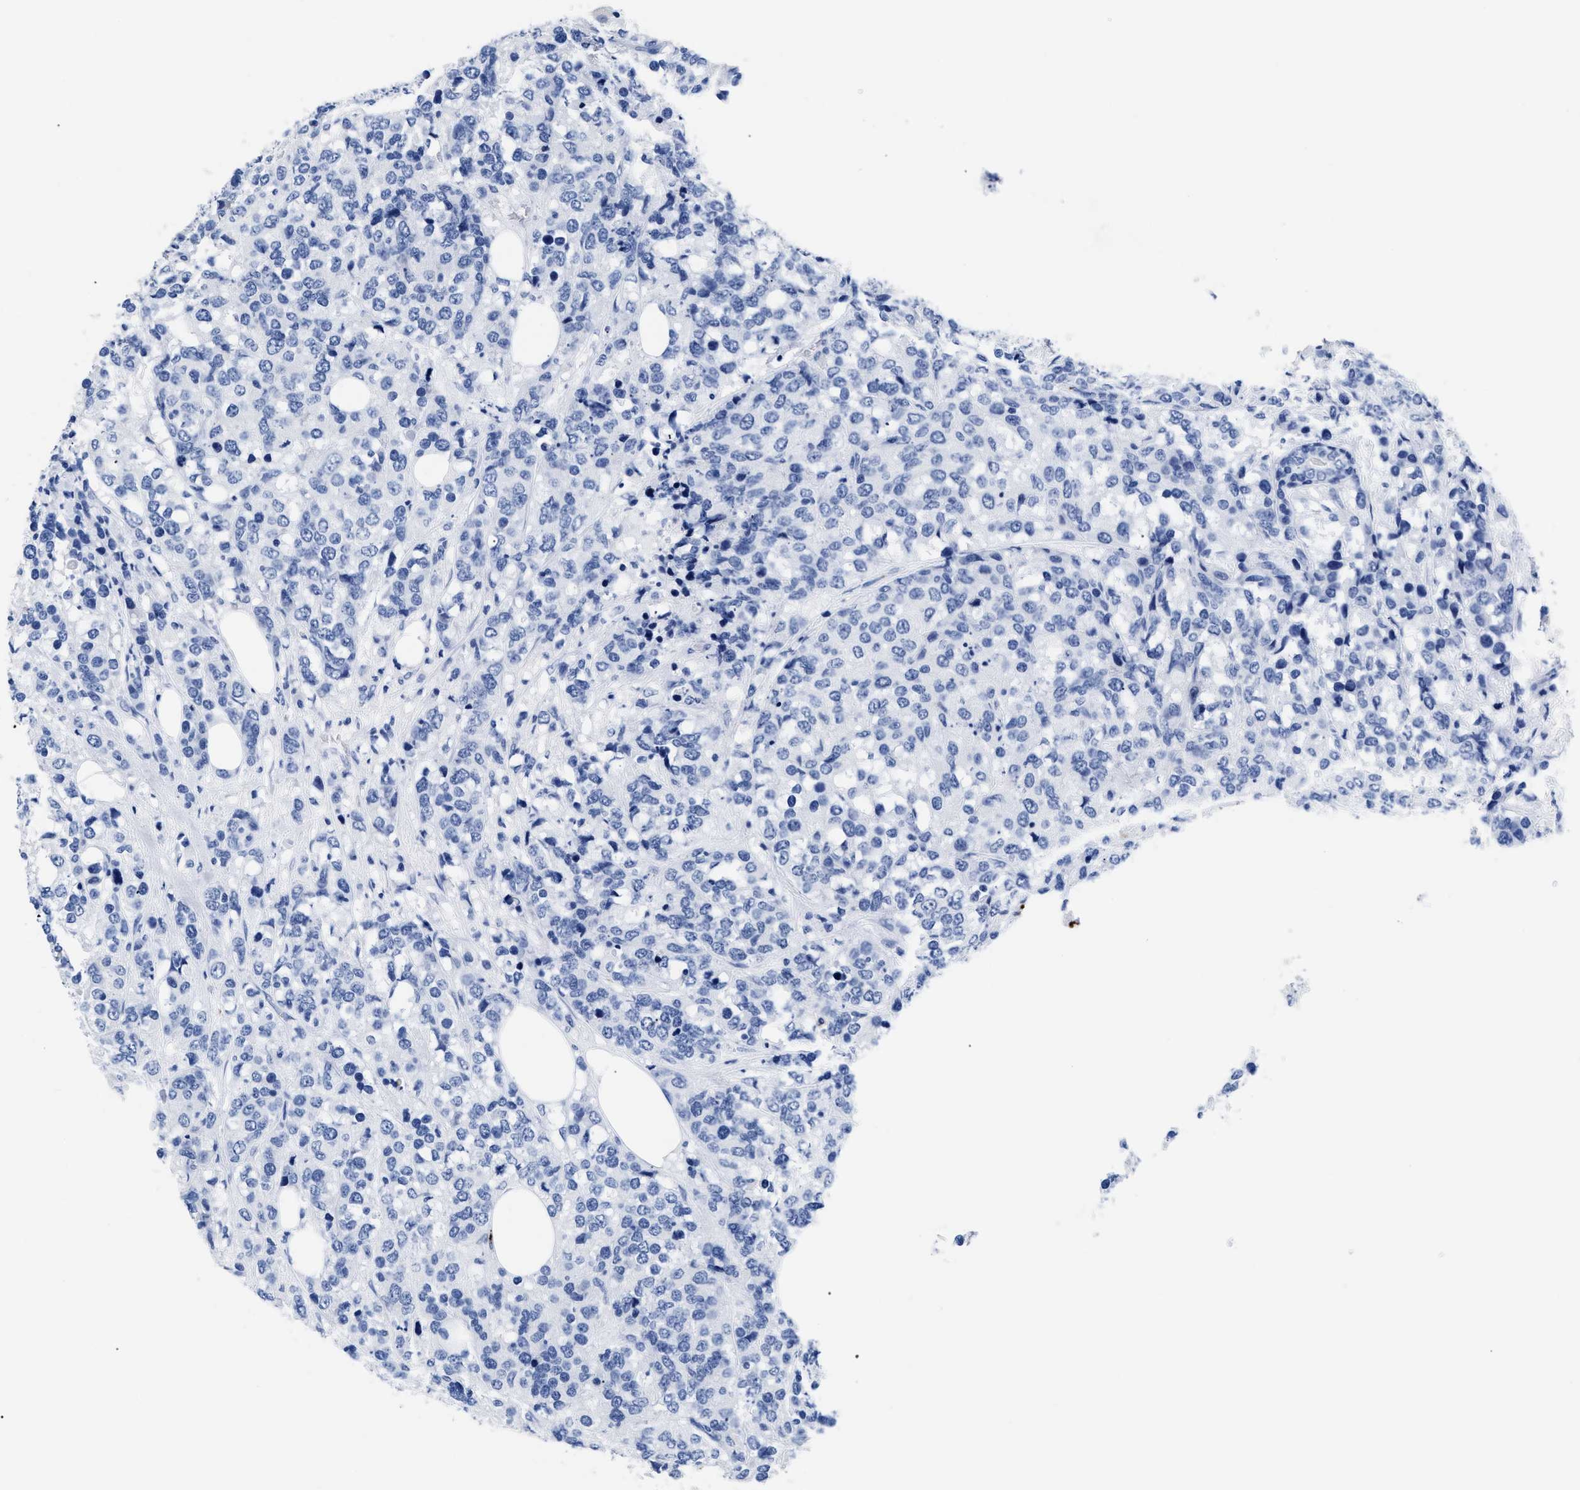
{"staining": {"intensity": "negative", "quantity": "none", "location": "none"}, "tissue": "breast cancer", "cell_type": "Tumor cells", "image_type": "cancer", "snomed": [{"axis": "morphology", "description": "Lobular carcinoma"}, {"axis": "topography", "description": "Breast"}], "caption": "Image shows no protein positivity in tumor cells of breast cancer tissue.", "gene": "TREML1", "patient": {"sex": "female", "age": 59}}